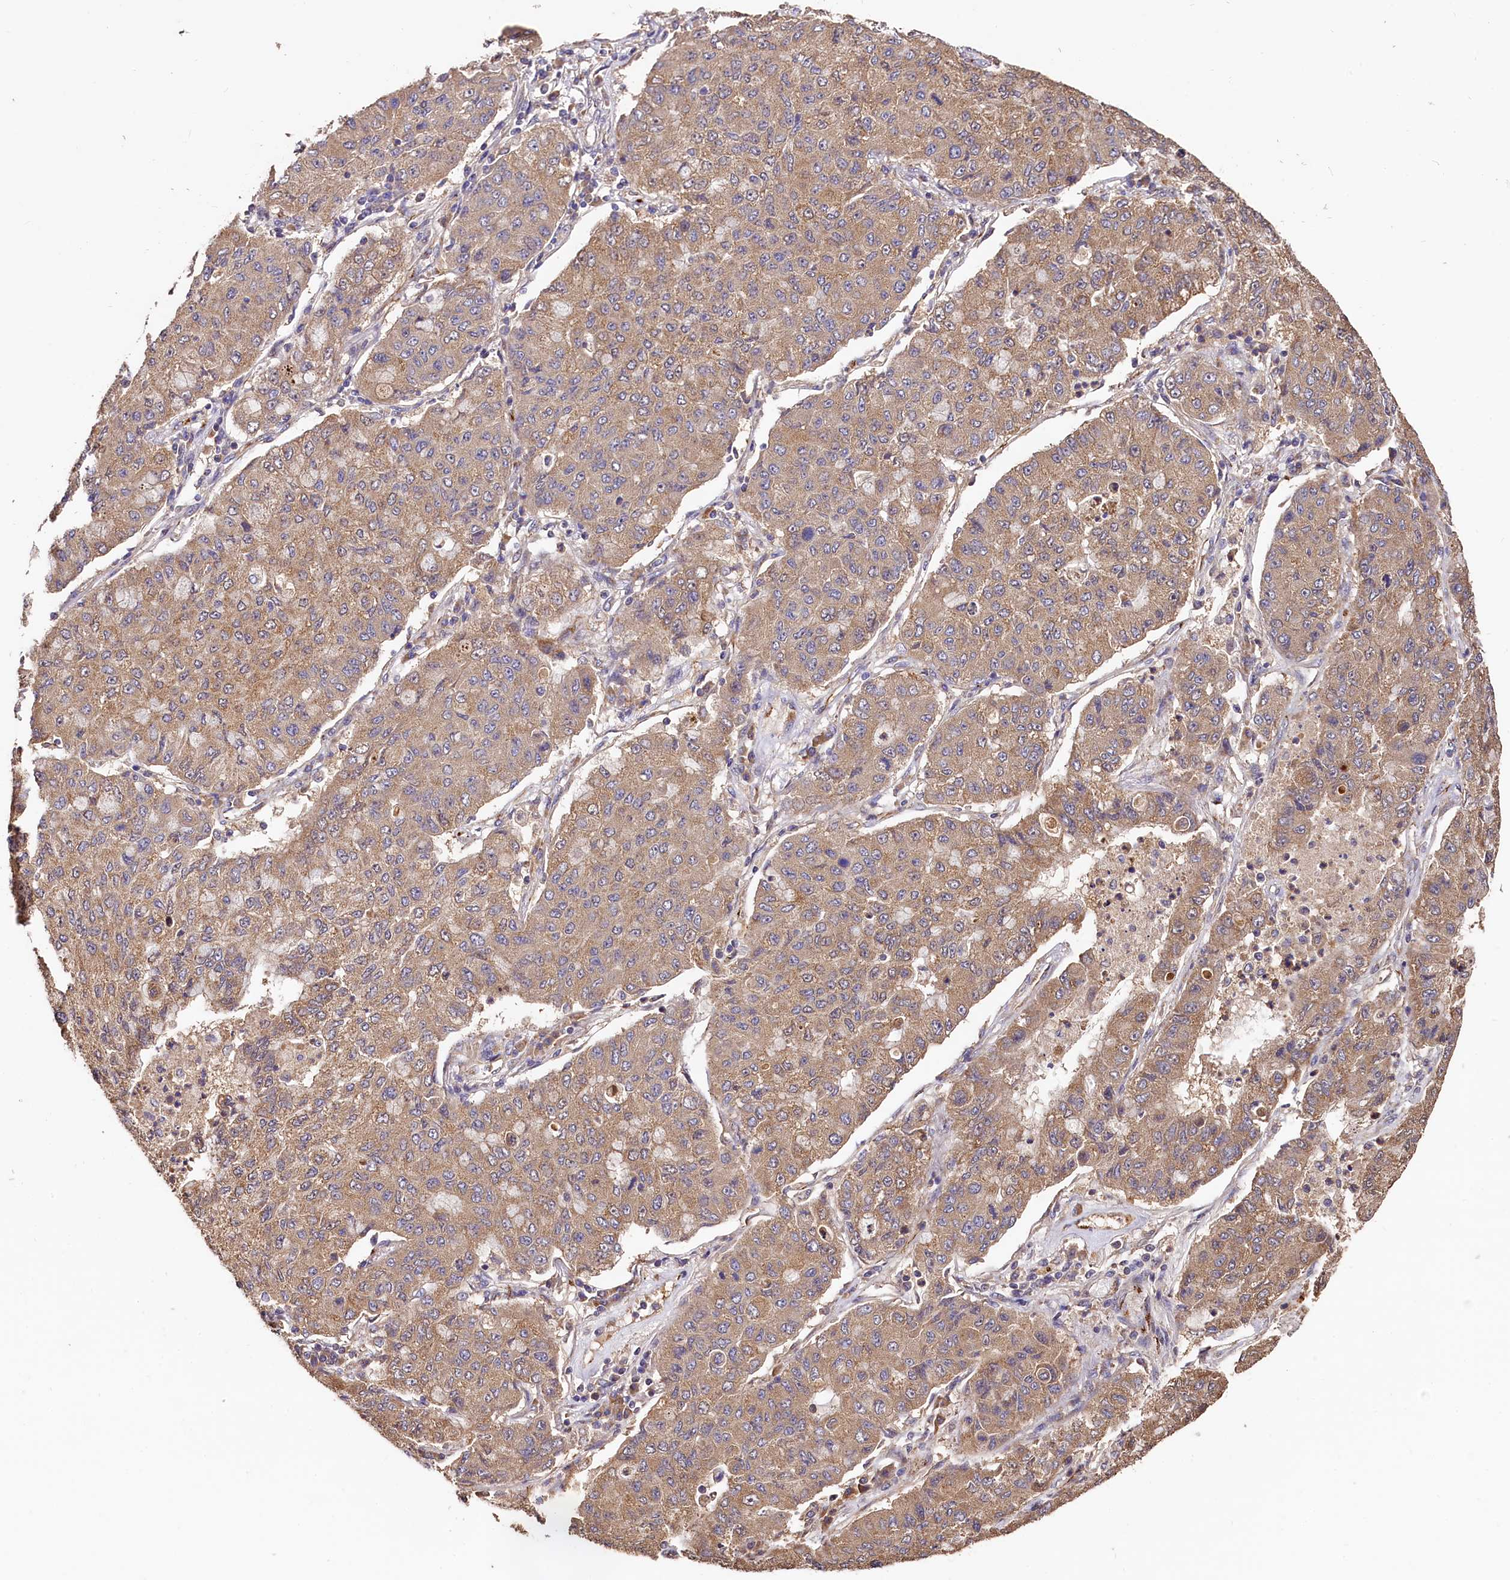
{"staining": {"intensity": "moderate", "quantity": ">75%", "location": "cytoplasmic/membranous"}, "tissue": "lung cancer", "cell_type": "Tumor cells", "image_type": "cancer", "snomed": [{"axis": "morphology", "description": "Squamous cell carcinoma, NOS"}, {"axis": "topography", "description": "Lung"}], "caption": "Immunohistochemical staining of human lung cancer (squamous cell carcinoma) displays medium levels of moderate cytoplasmic/membranous expression in approximately >75% of tumor cells.", "gene": "RASSF1", "patient": {"sex": "male", "age": 74}}